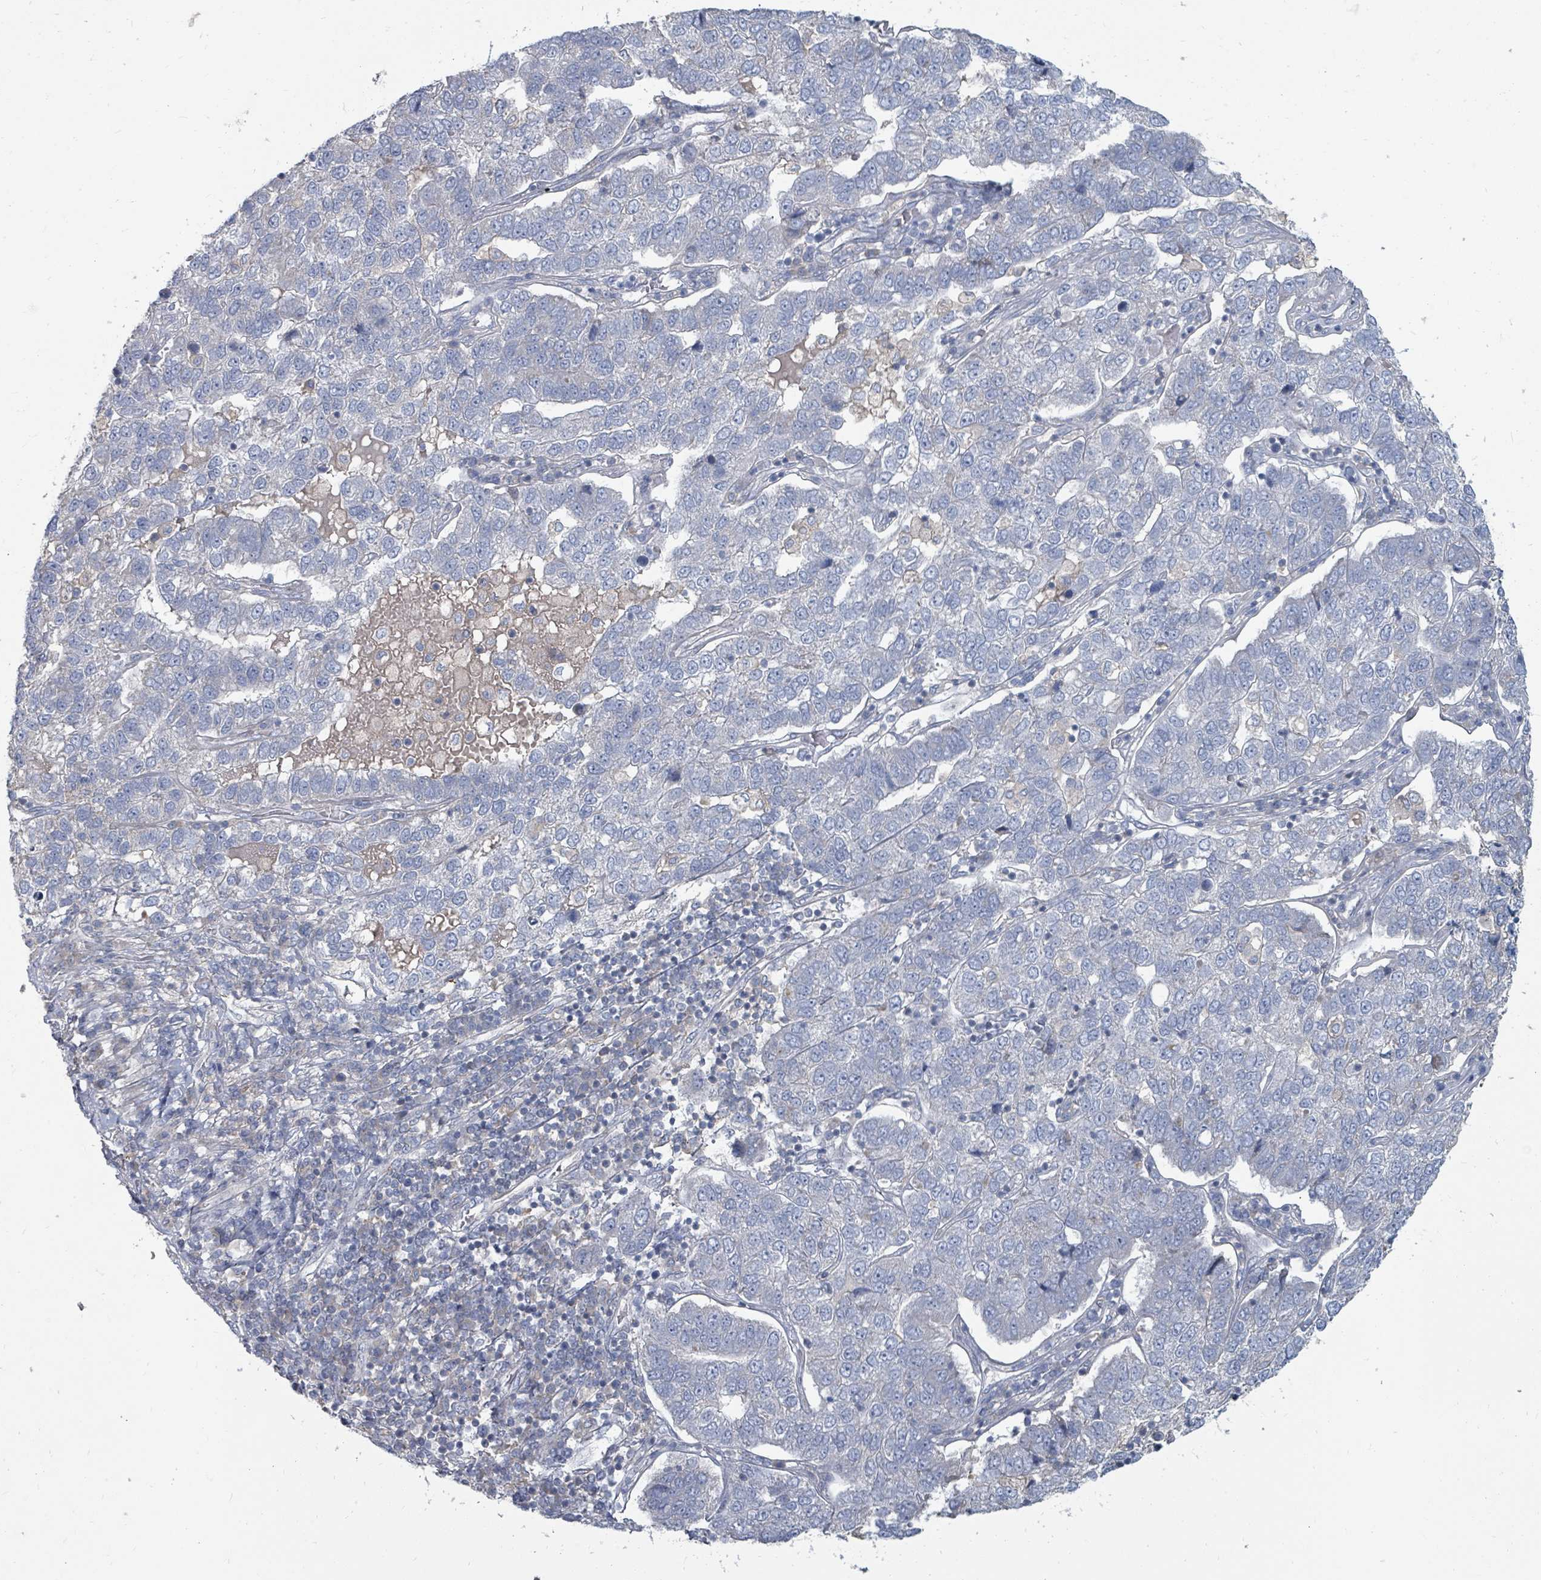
{"staining": {"intensity": "weak", "quantity": "<25%", "location": "cytoplasmic/membranous"}, "tissue": "pancreatic cancer", "cell_type": "Tumor cells", "image_type": "cancer", "snomed": [{"axis": "morphology", "description": "Adenocarcinoma, NOS"}, {"axis": "topography", "description": "Pancreas"}], "caption": "DAB immunohistochemical staining of human pancreatic cancer (adenocarcinoma) reveals no significant staining in tumor cells.", "gene": "ARGFX", "patient": {"sex": "female", "age": 61}}